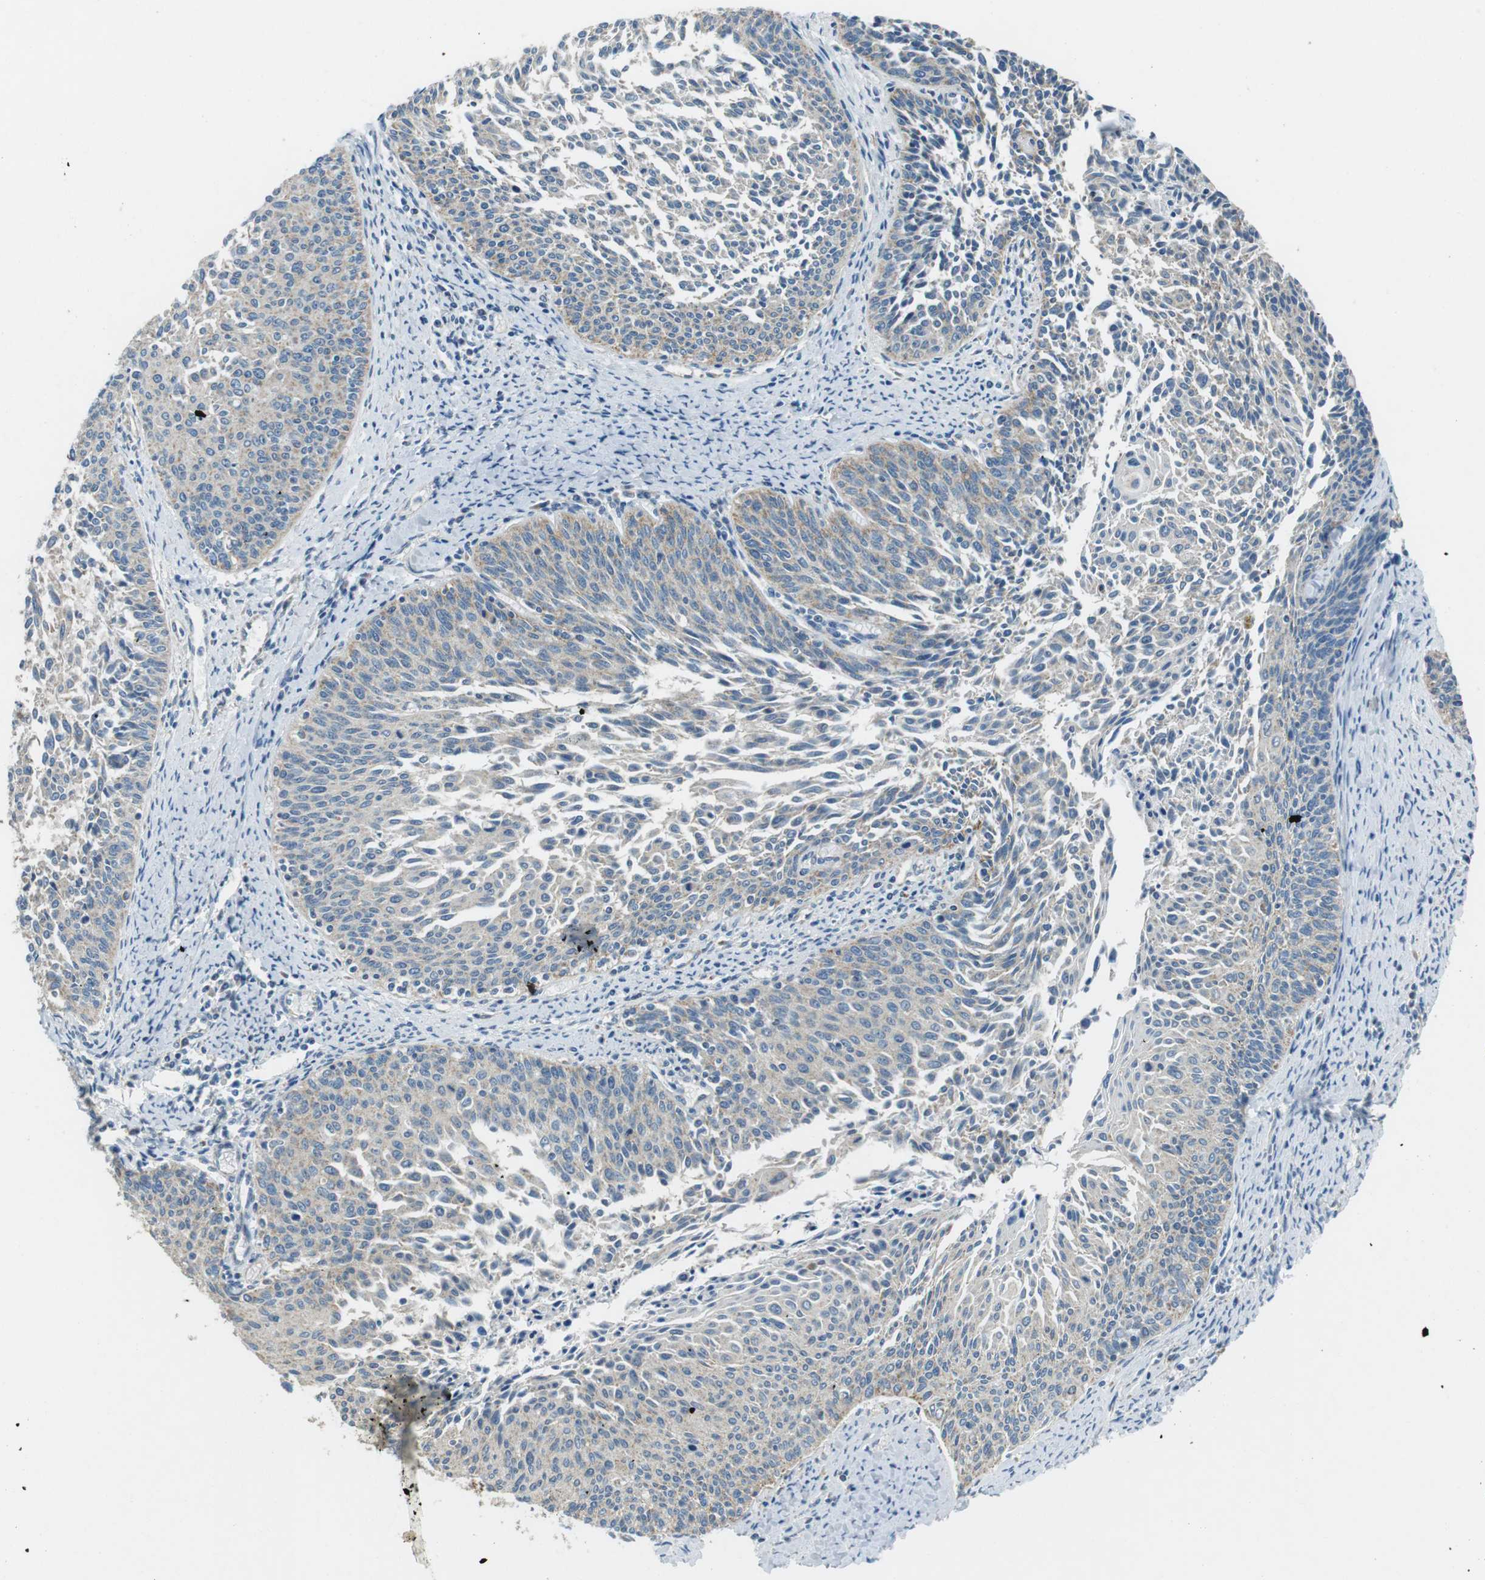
{"staining": {"intensity": "negative", "quantity": "none", "location": "none"}, "tissue": "cervical cancer", "cell_type": "Tumor cells", "image_type": "cancer", "snomed": [{"axis": "morphology", "description": "Squamous cell carcinoma, NOS"}, {"axis": "topography", "description": "Cervix"}], "caption": "Cervical cancer was stained to show a protein in brown. There is no significant expression in tumor cells.", "gene": "BACE1", "patient": {"sex": "female", "age": 55}}